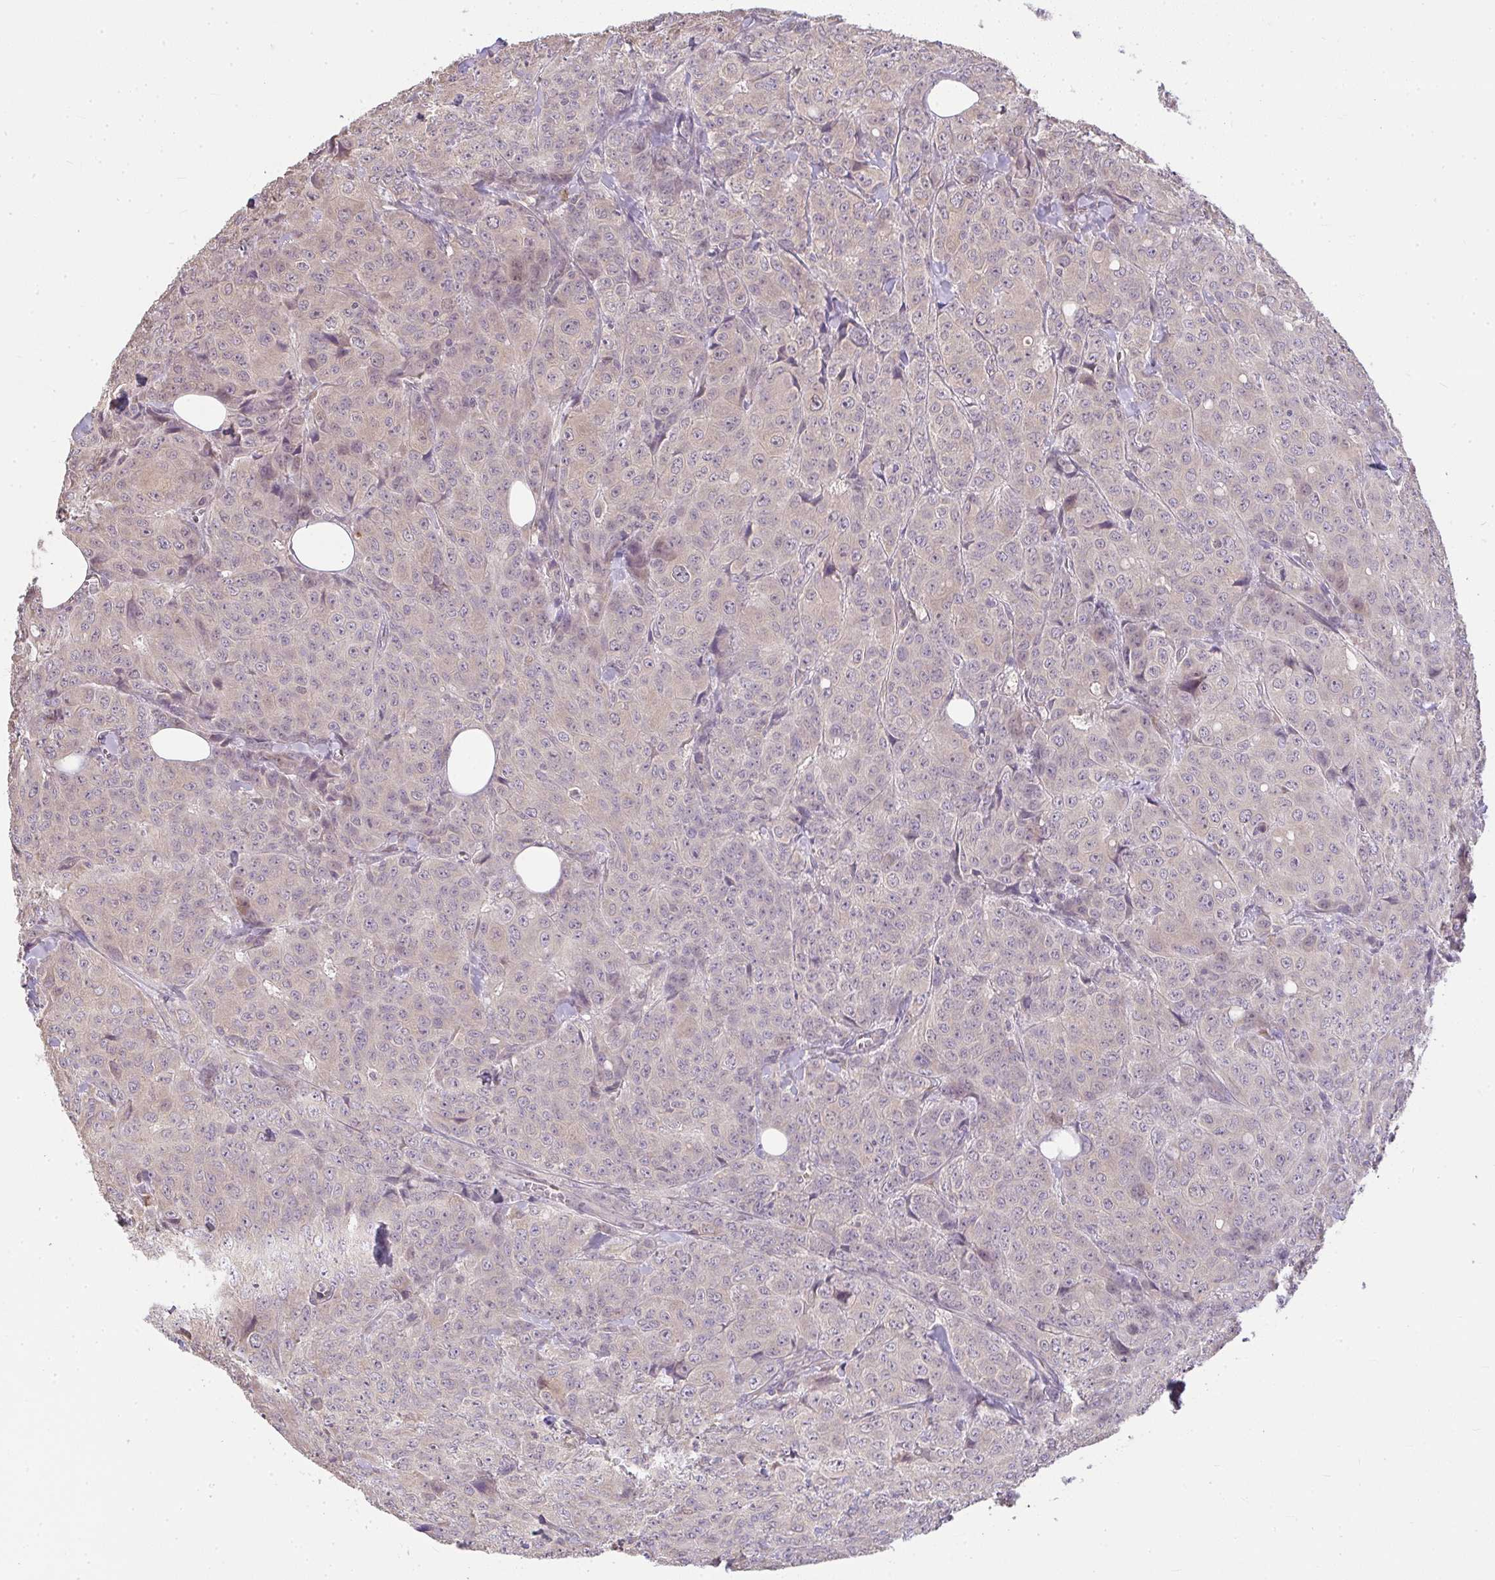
{"staining": {"intensity": "weak", "quantity": "<25%", "location": "cytoplasmic/membranous"}, "tissue": "breast cancer", "cell_type": "Tumor cells", "image_type": "cancer", "snomed": [{"axis": "morphology", "description": "Duct carcinoma"}, {"axis": "topography", "description": "Breast"}], "caption": "Tumor cells are negative for protein expression in human breast cancer (infiltrating ductal carcinoma). (DAB IHC, high magnification).", "gene": "BRINP3", "patient": {"sex": "female", "age": 43}}